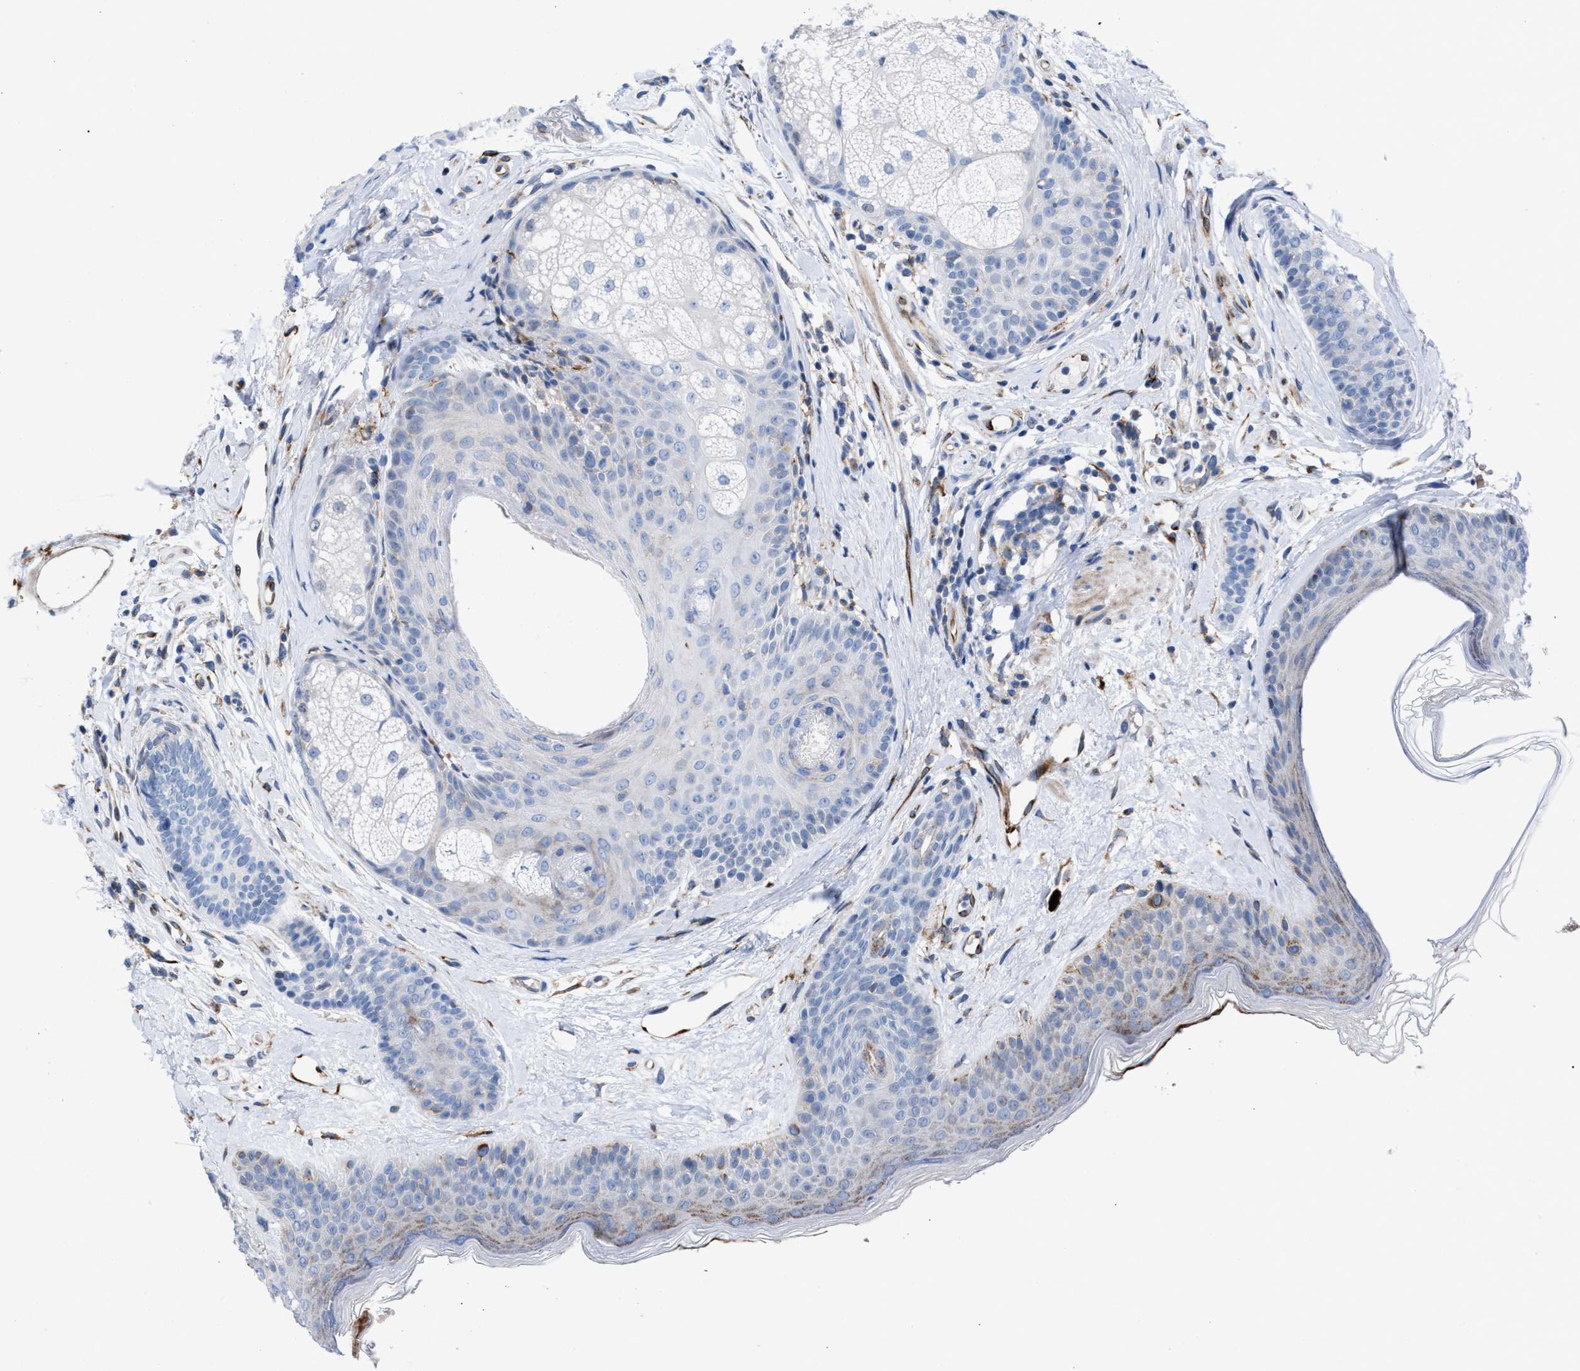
{"staining": {"intensity": "weak", "quantity": "<25%", "location": "cytoplasmic/membranous"}, "tissue": "oral mucosa", "cell_type": "Squamous epithelial cells", "image_type": "normal", "snomed": [{"axis": "morphology", "description": "Normal tissue, NOS"}, {"axis": "topography", "description": "Skin"}, {"axis": "topography", "description": "Oral tissue"}], "caption": "DAB (3,3'-diaminobenzidine) immunohistochemical staining of benign oral mucosa reveals no significant expression in squamous epithelial cells.", "gene": "SLC47A1", "patient": {"sex": "male", "age": 84}}